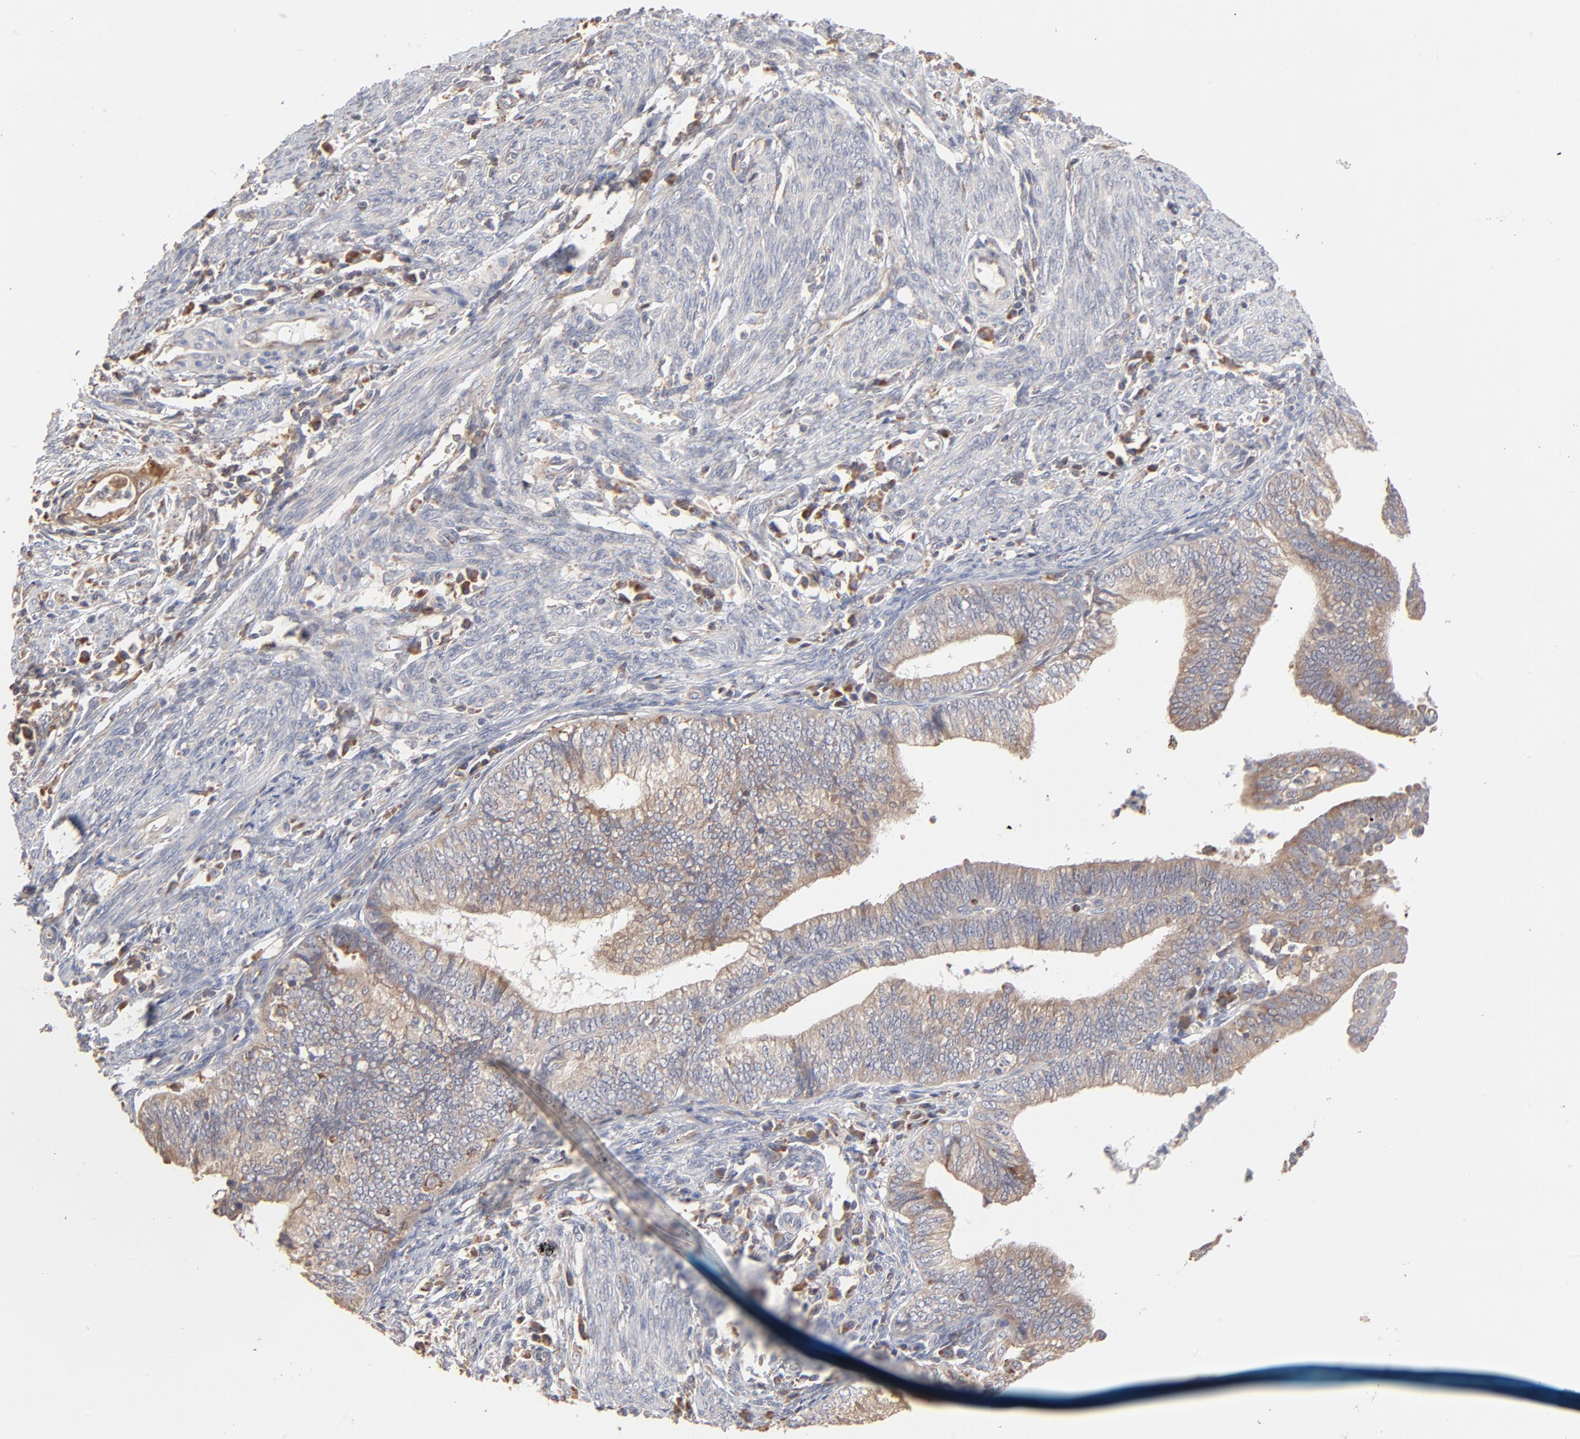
{"staining": {"intensity": "moderate", "quantity": ">75%", "location": "cytoplasmic/membranous"}, "tissue": "endometrial cancer", "cell_type": "Tumor cells", "image_type": "cancer", "snomed": [{"axis": "morphology", "description": "Adenocarcinoma, NOS"}, {"axis": "topography", "description": "Endometrium"}], "caption": "Immunohistochemistry micrograph of human endometrial cancer stained for a protein (brown), which exhibits medium levels of moderate cytoplasmic/membranous expression in approximately >75% of tumor cells.", "gene": "RNF213", "patient": {"sex": "female", "age": 66}}